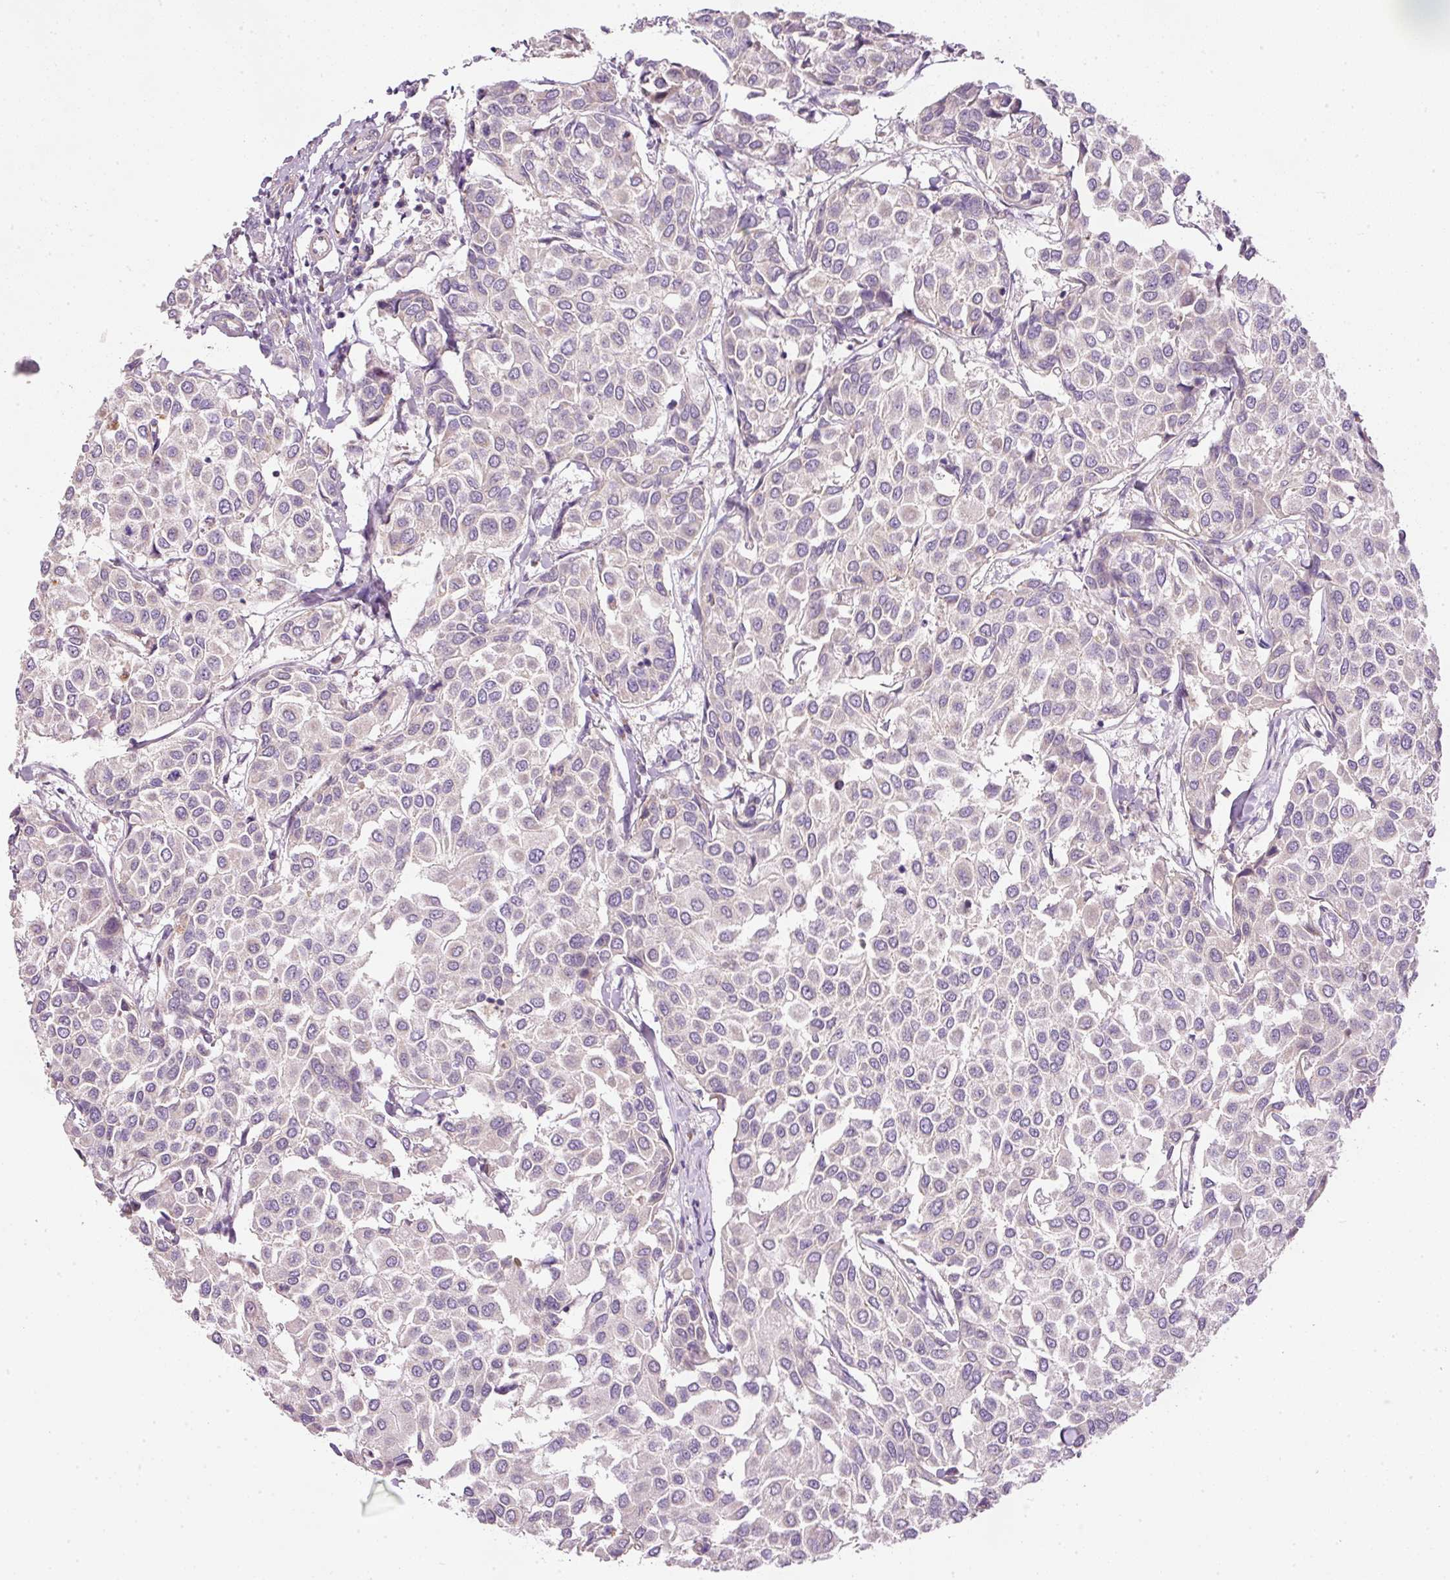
{"staining": {"intensity": "negative", "quantity": "none", "location": "none"}, "tissue": "breast cancer", "cell_type": "Tumor cells", "image_type": "cancer", "snomed": [{"axis": "morphology", "description": "Duct carcinoma"}, {"axis": "topography", "description": "Breast"}], "caption": "Immunohistochemistry histopathology image of breast invasive ductal carcinoma stained for a protein (brown), which demonstrates no positivity in tumor cells.", "gene": "KPNA5", "patient": {"sex": "female", "age": 55}}